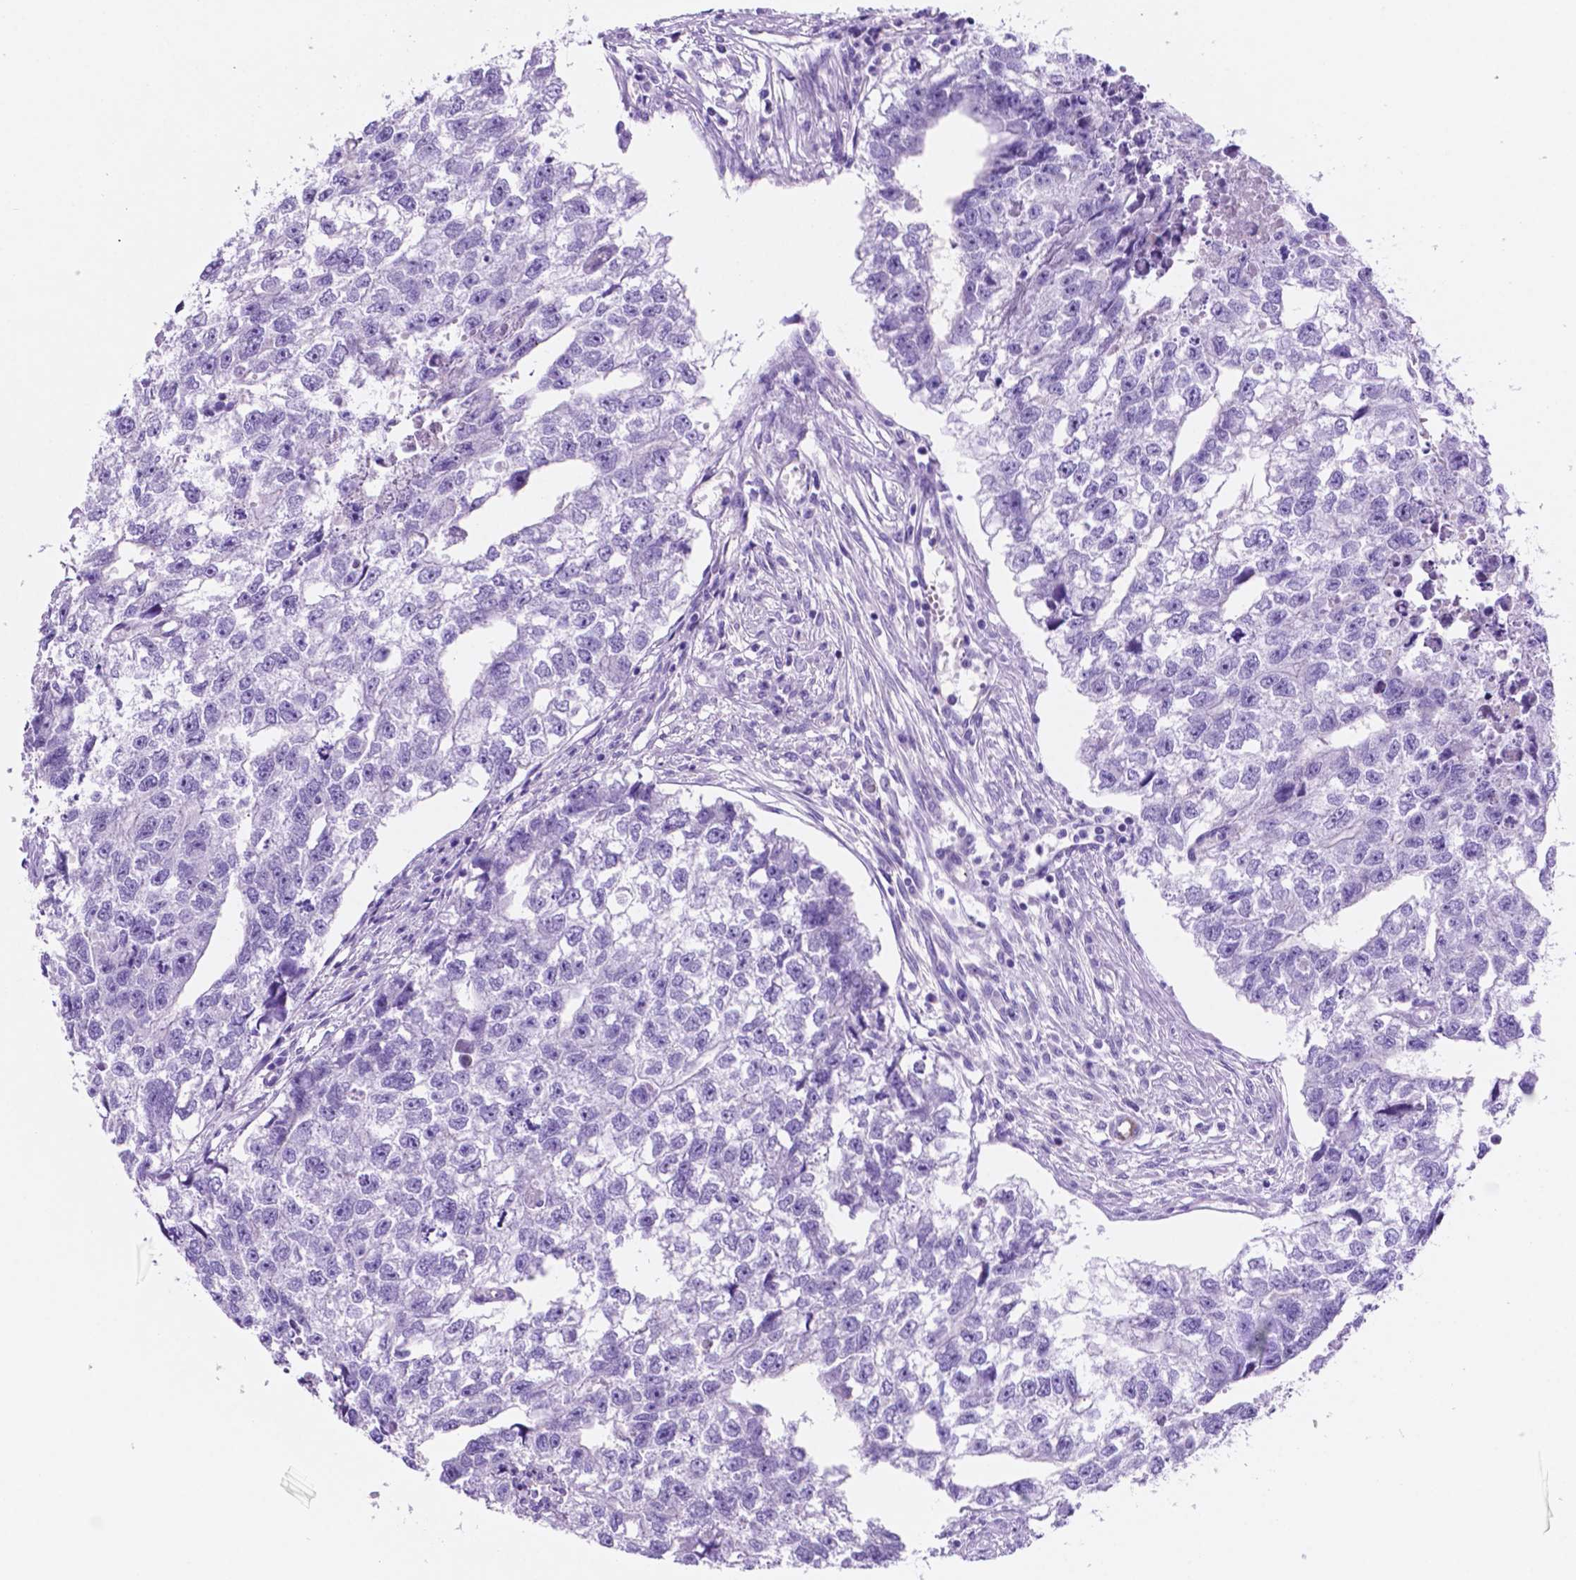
{"staining": {"intensity": "negative", "quantity": "none", "location": "none"}, "tissue": "testis cancer", "cell_type": "Tumor cells", "image_type": "cancer", "snomed": [{"axis": "morphology", "description": "Carcinoma, Embryonal, NOS"}, {"axis": "morphology", "description": "Teratoma, malignant, NOS"}, {"axis": "topography", "description": "Testis"}], "caption": "DAB immunohistochemical staining of testis cancer demonstrates no significant positivity in tumor cells.", "gene": "FOXB2", "patient": {"sex": "male", "age": 44}}